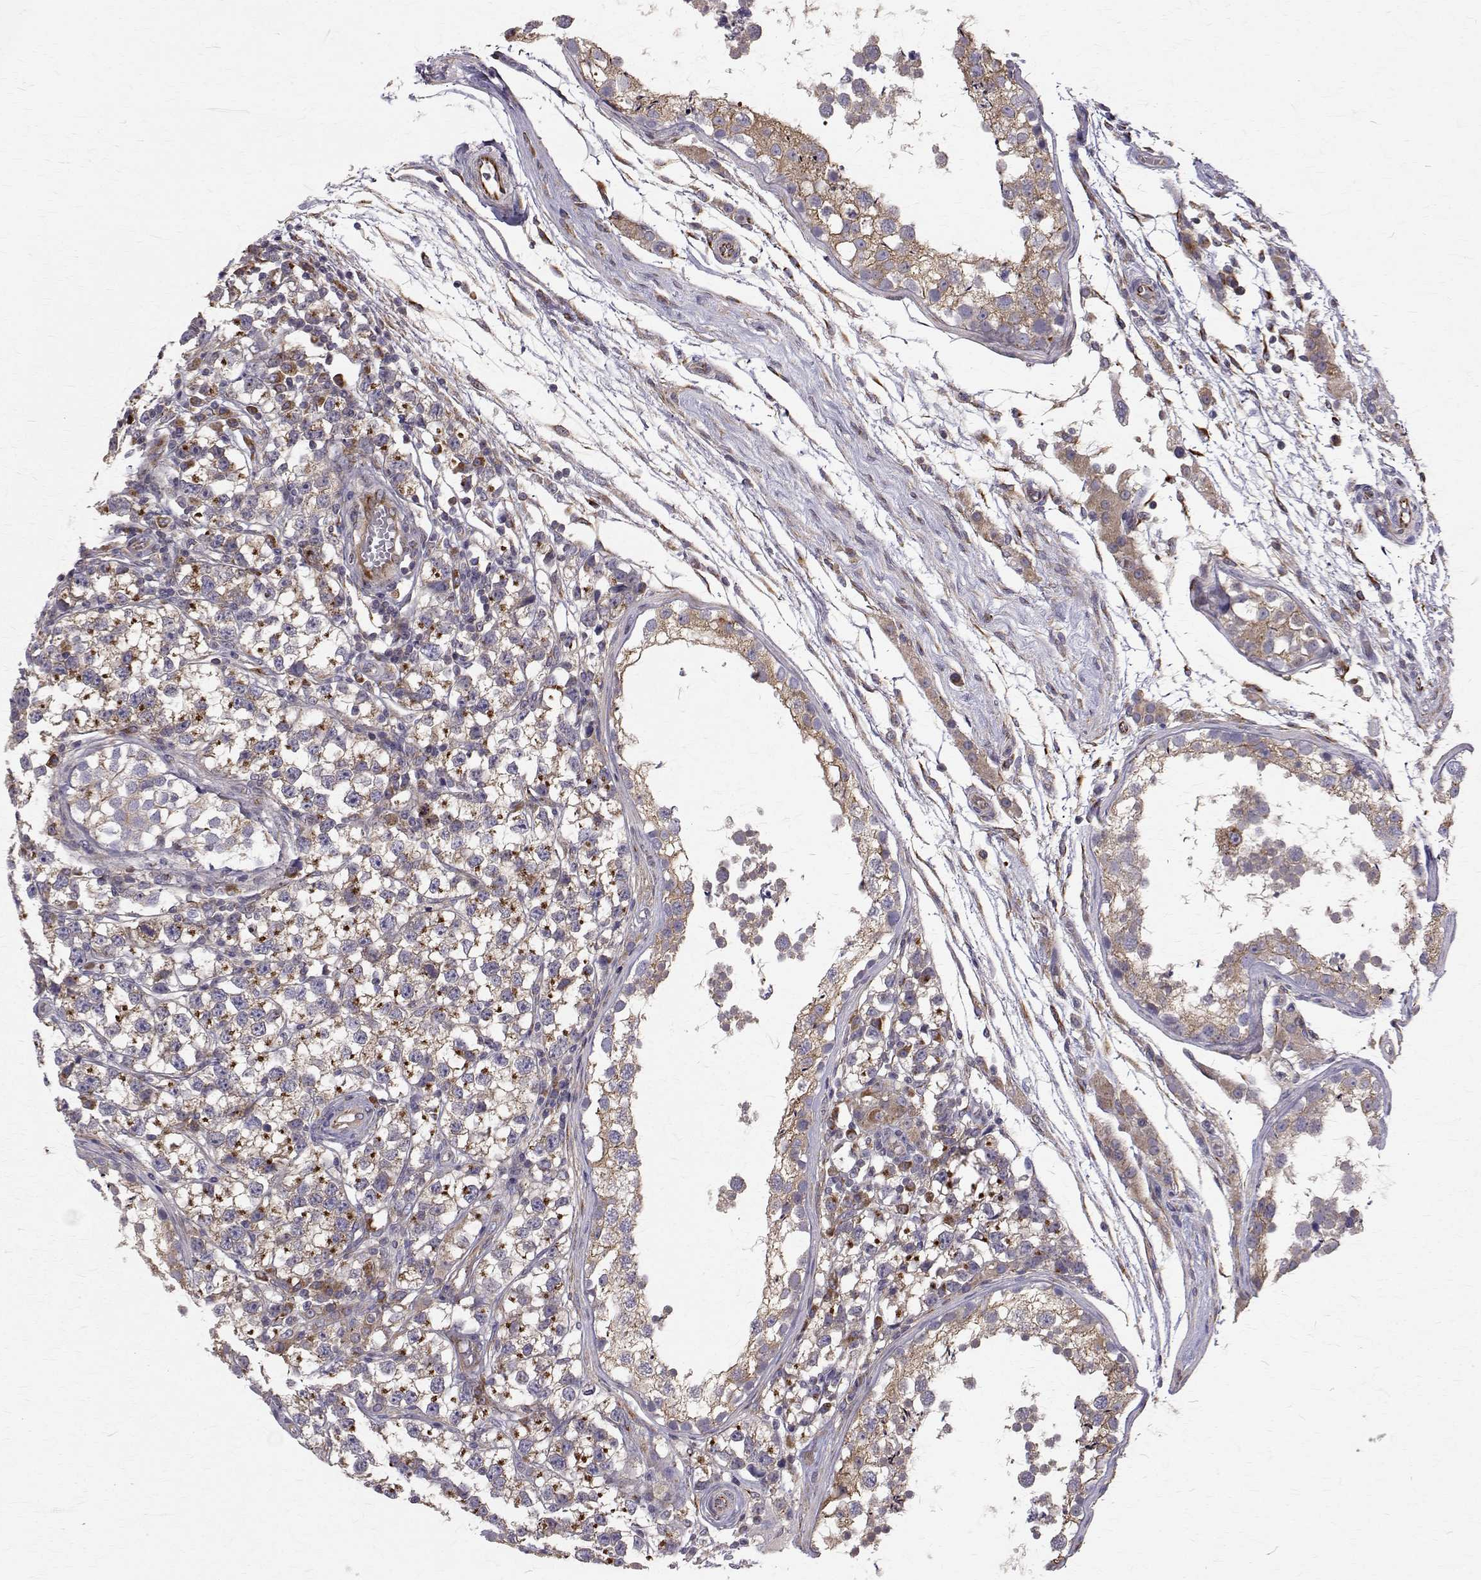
{"staining": {"intensity": "weak", "quantity": ">75%", "location": "cytoplasmic/membranous"}, "tissue": "testis", "cell_type": "Cells in seminiferous ducts", "image_type": "normal", "snomed": [{"axis": "morphology", "description": "Normal tissue, NOS"}, {"axis": "morphology", "description": "Seminoma, NOS"}, {"axis": "topography", "description": "Testis"}], "caption": "Protein analysis of unremarkable testis shows weak cytoplasmic/membranous expression in approximately >75% of cells in seminiferous ducts. Using DAB (brown) and hematoxylin (blue) stains, captured at high magnification using brightfield microscopy.", "gene": "ARFGAP1", "patient": {"sex": "male", "age": 29}}